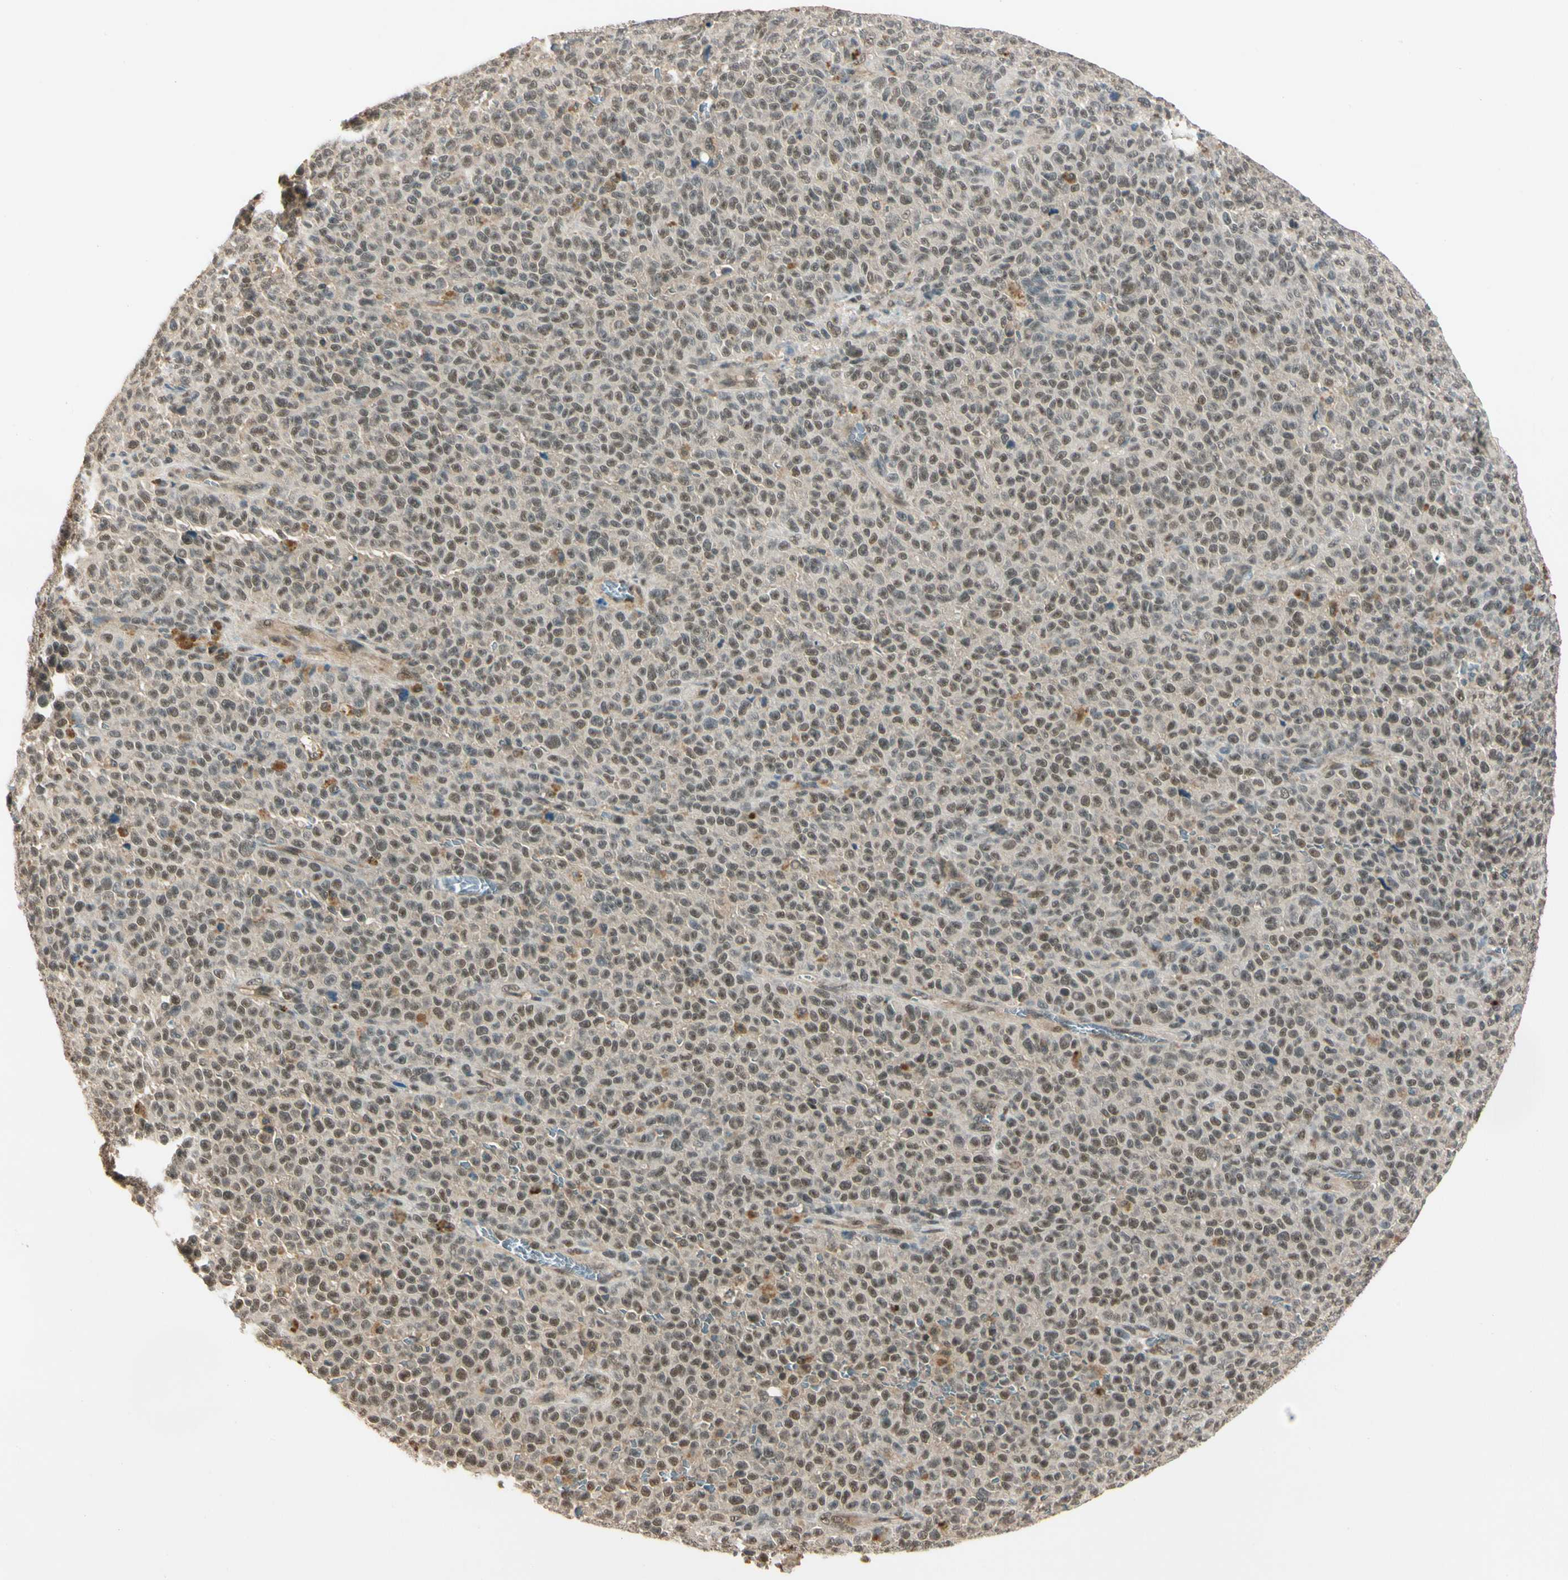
{"staining": {"intensity": "moderate", "quantity": ">75%", "location": "nuclear"}, "tissue": "melanoma", "cell_type": "Tumor cells", "image_type": "cancer", "snomed": [{"axis": "morphology", "description": "Malignant melanoma, NOS"}, {"axis": "topography", "description": "Skin"}], "caption": "Human malignant melanoma stained with a brown dye reveals moderate nuclear positive staining in about >75% of tumor cells.", "gene": "ZSCAN12", "patient": {"sex": "female", "age": 82}}